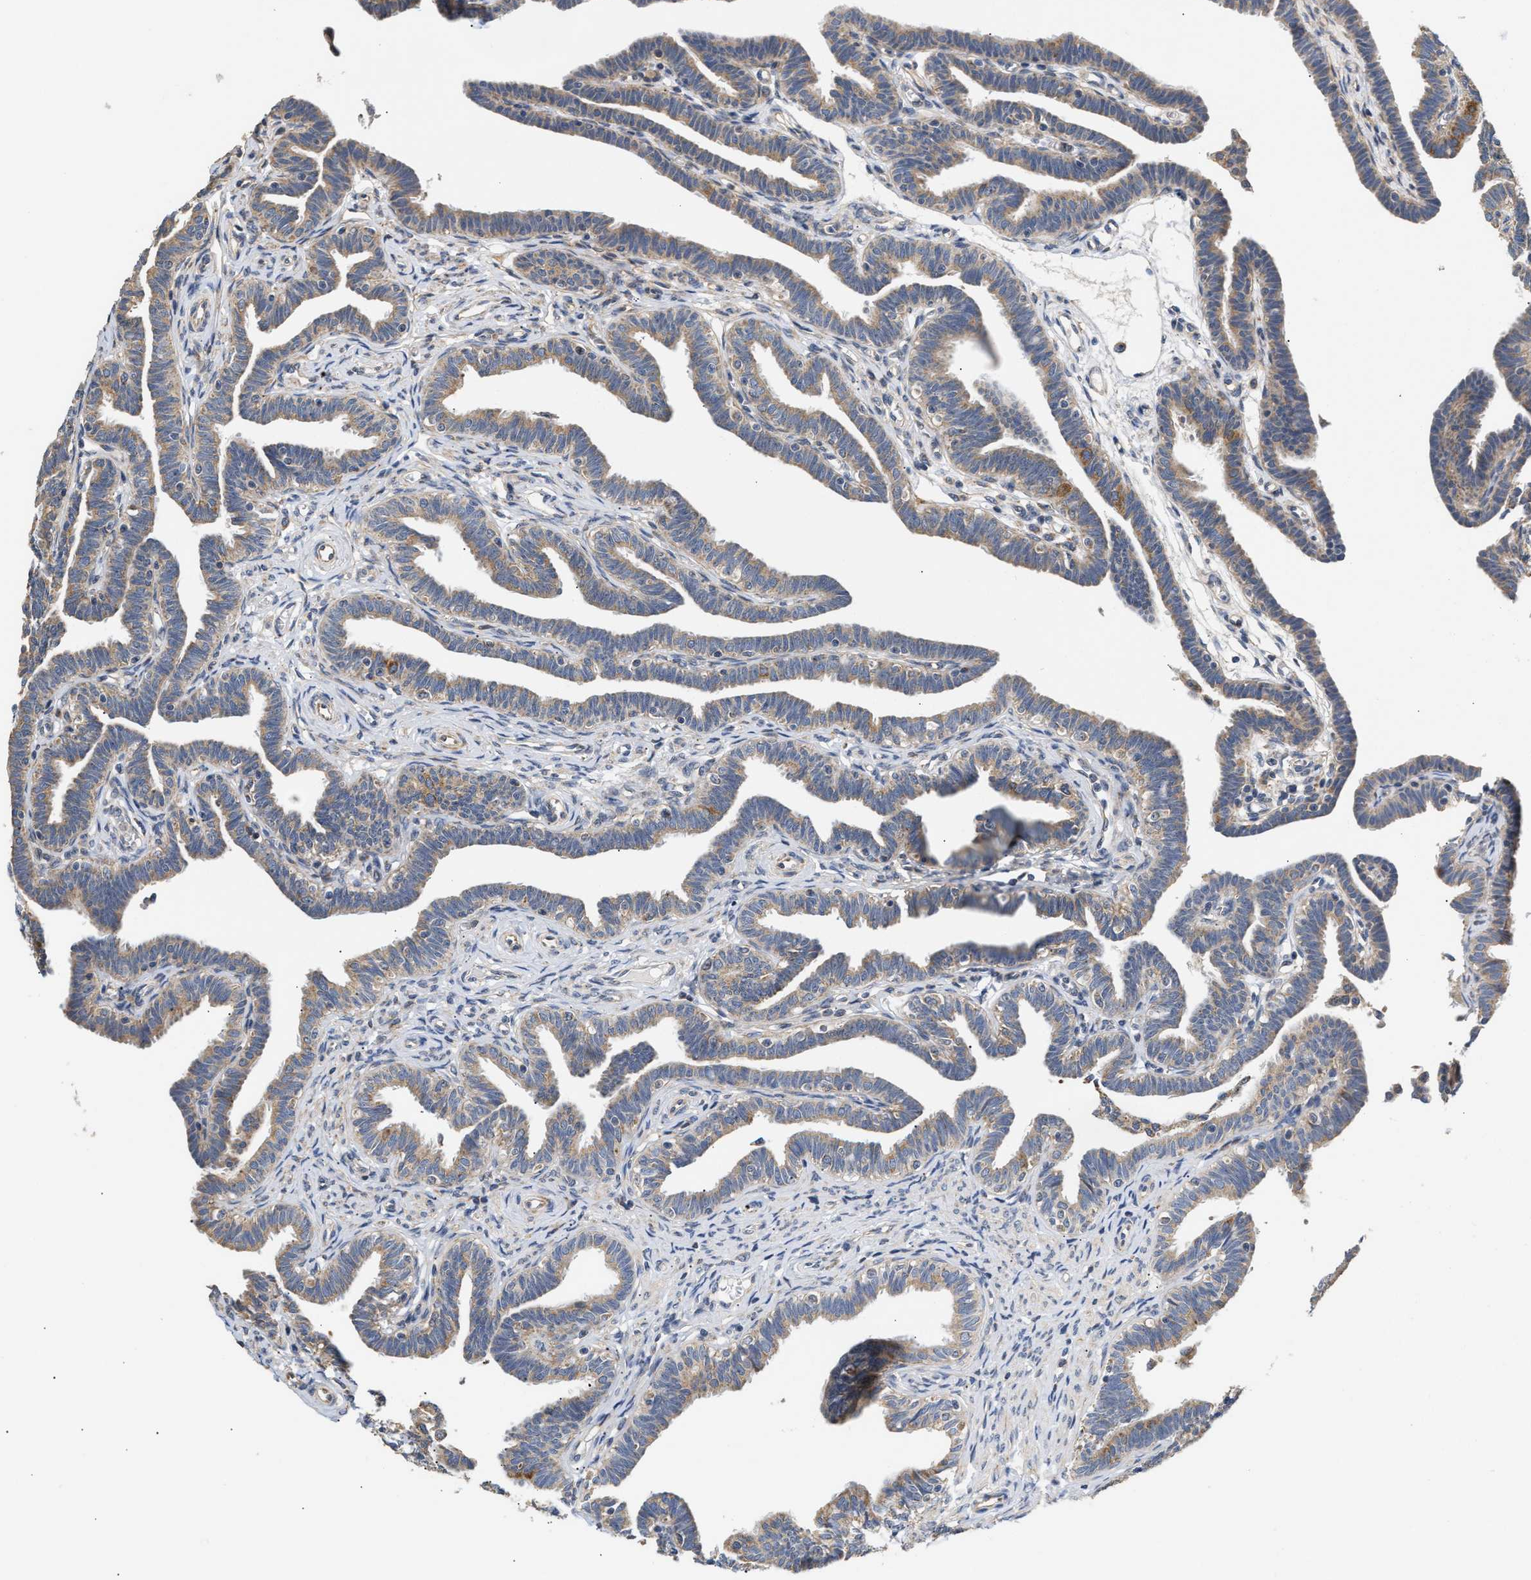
{"staining": {"intensity": "weak", "quantity": ">75%", "location": "cytoplasmic/membranous"}, "tissue": "fallopian tube", "cell_type": "Glandular cells", "image_type": "normal", "snomed": [{"axis": "morphology", "description": "Normal tissue, NOS"}, {"axis": "topography", "description": "Fallopian tube"}, {"axis": "topography", "description": "Ovary"}], "caption": "Fallopian tube stained with immunohistochemistry (IHC) shows weak cytoplasmic/membranous positivity in about >75% of glandular cells. The protein is shown in brown color, while the nuclei are stained blue.", "gene": "TMEM168", "patient": {"sex": "female", "age": 23}}